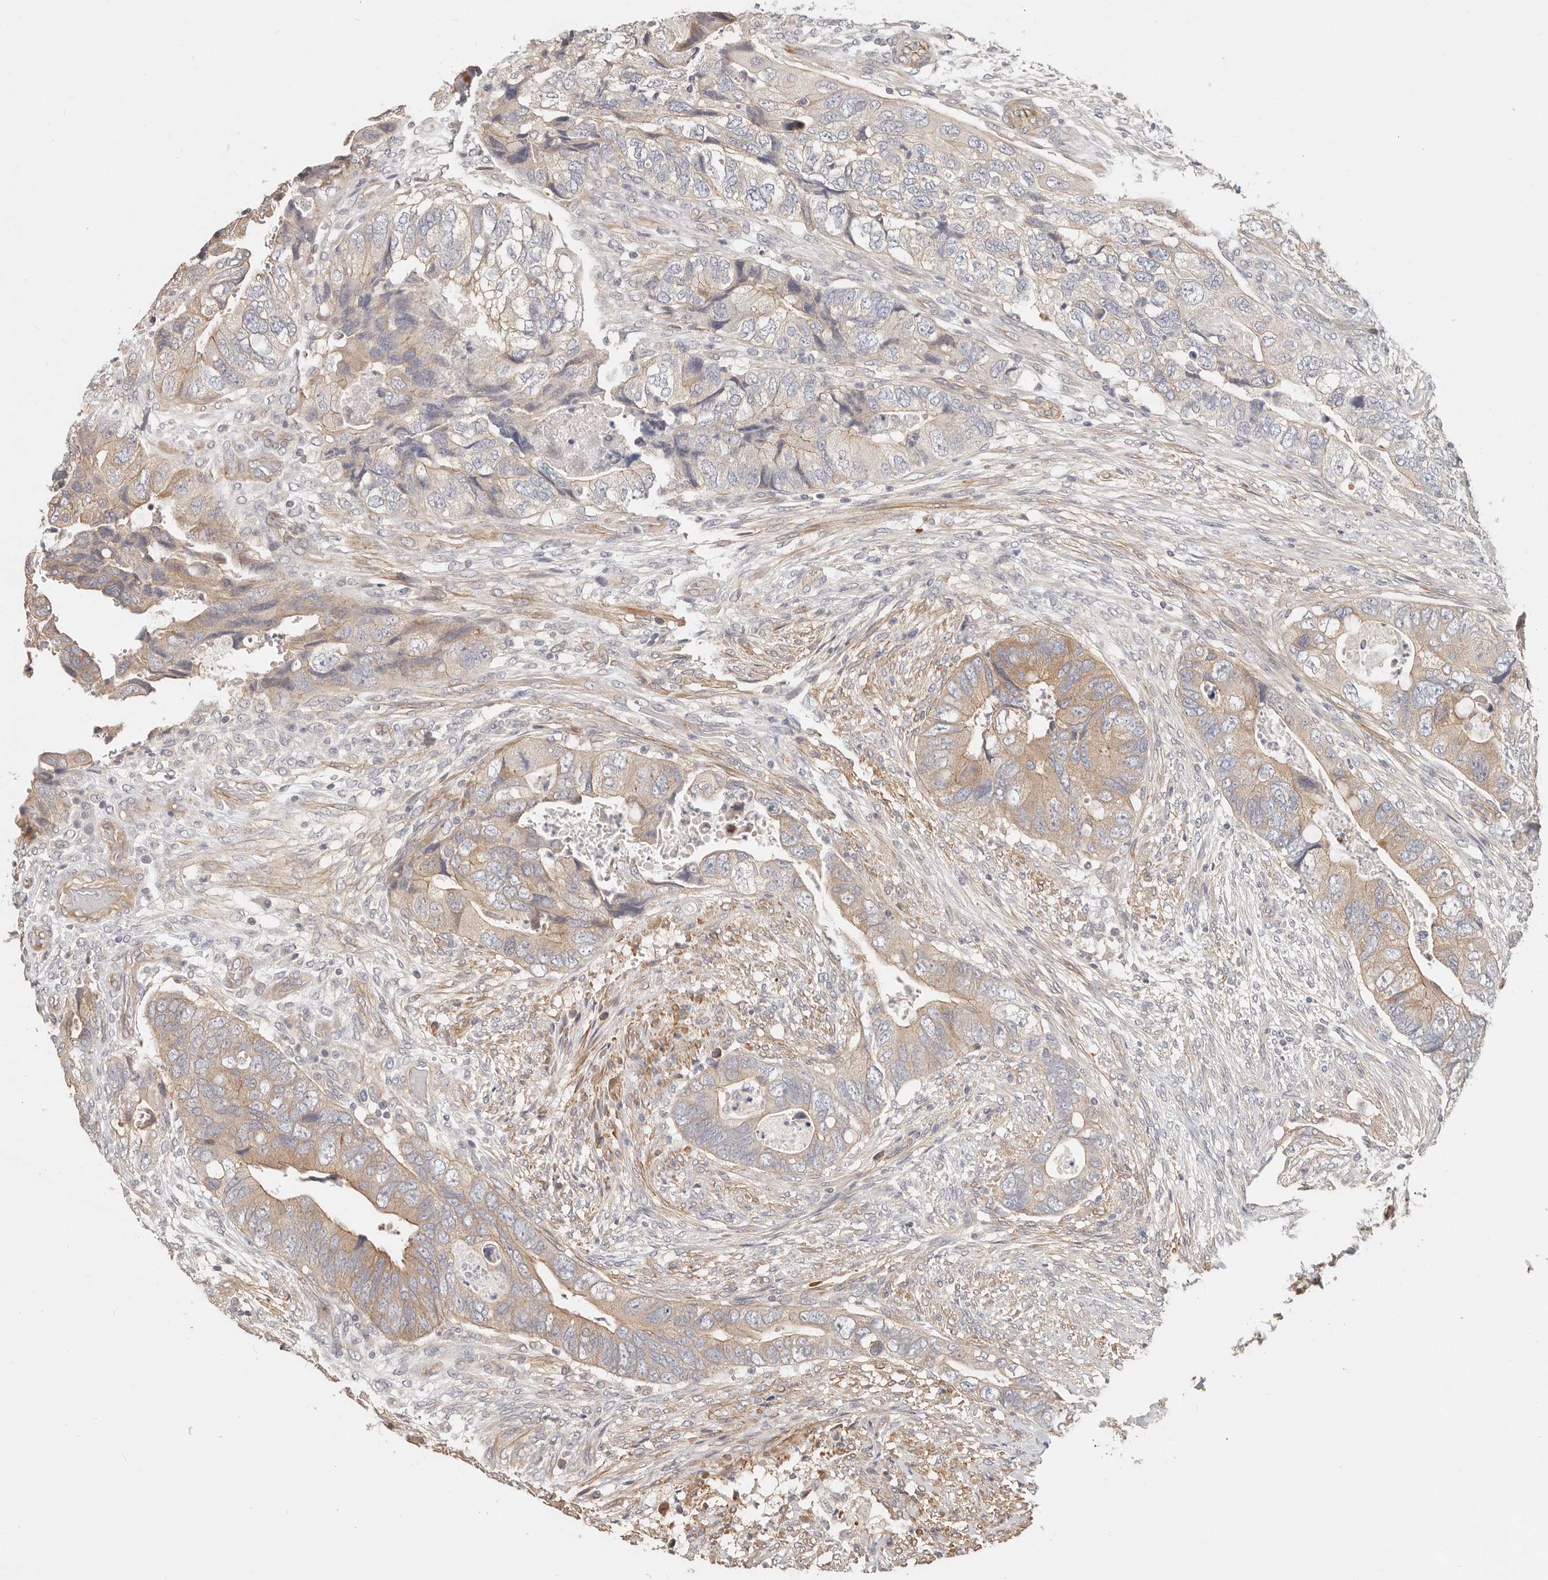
{"staining": {"intensity": "moderate", "quantity": "<25%", "location": "cytoplasmic/membranous"}, "tissue": "colorectal cancer", "cell_type": "Tumor cells", "image_type": "cancer", "snomed": [{"axis": "morphology", "description": "Adenocarcinoma, NOS"}, {"axis": "topography", "description": "Rectum"}], "caption": "IHC of human colorectal cancer (adenocarcinoma) demonstrates low levels of moderate cytoplasmic/membranous expression in about <25% of tumor cells.", "gene": "ZRANB1", "patient": {"sex": "male", "age": 63}}